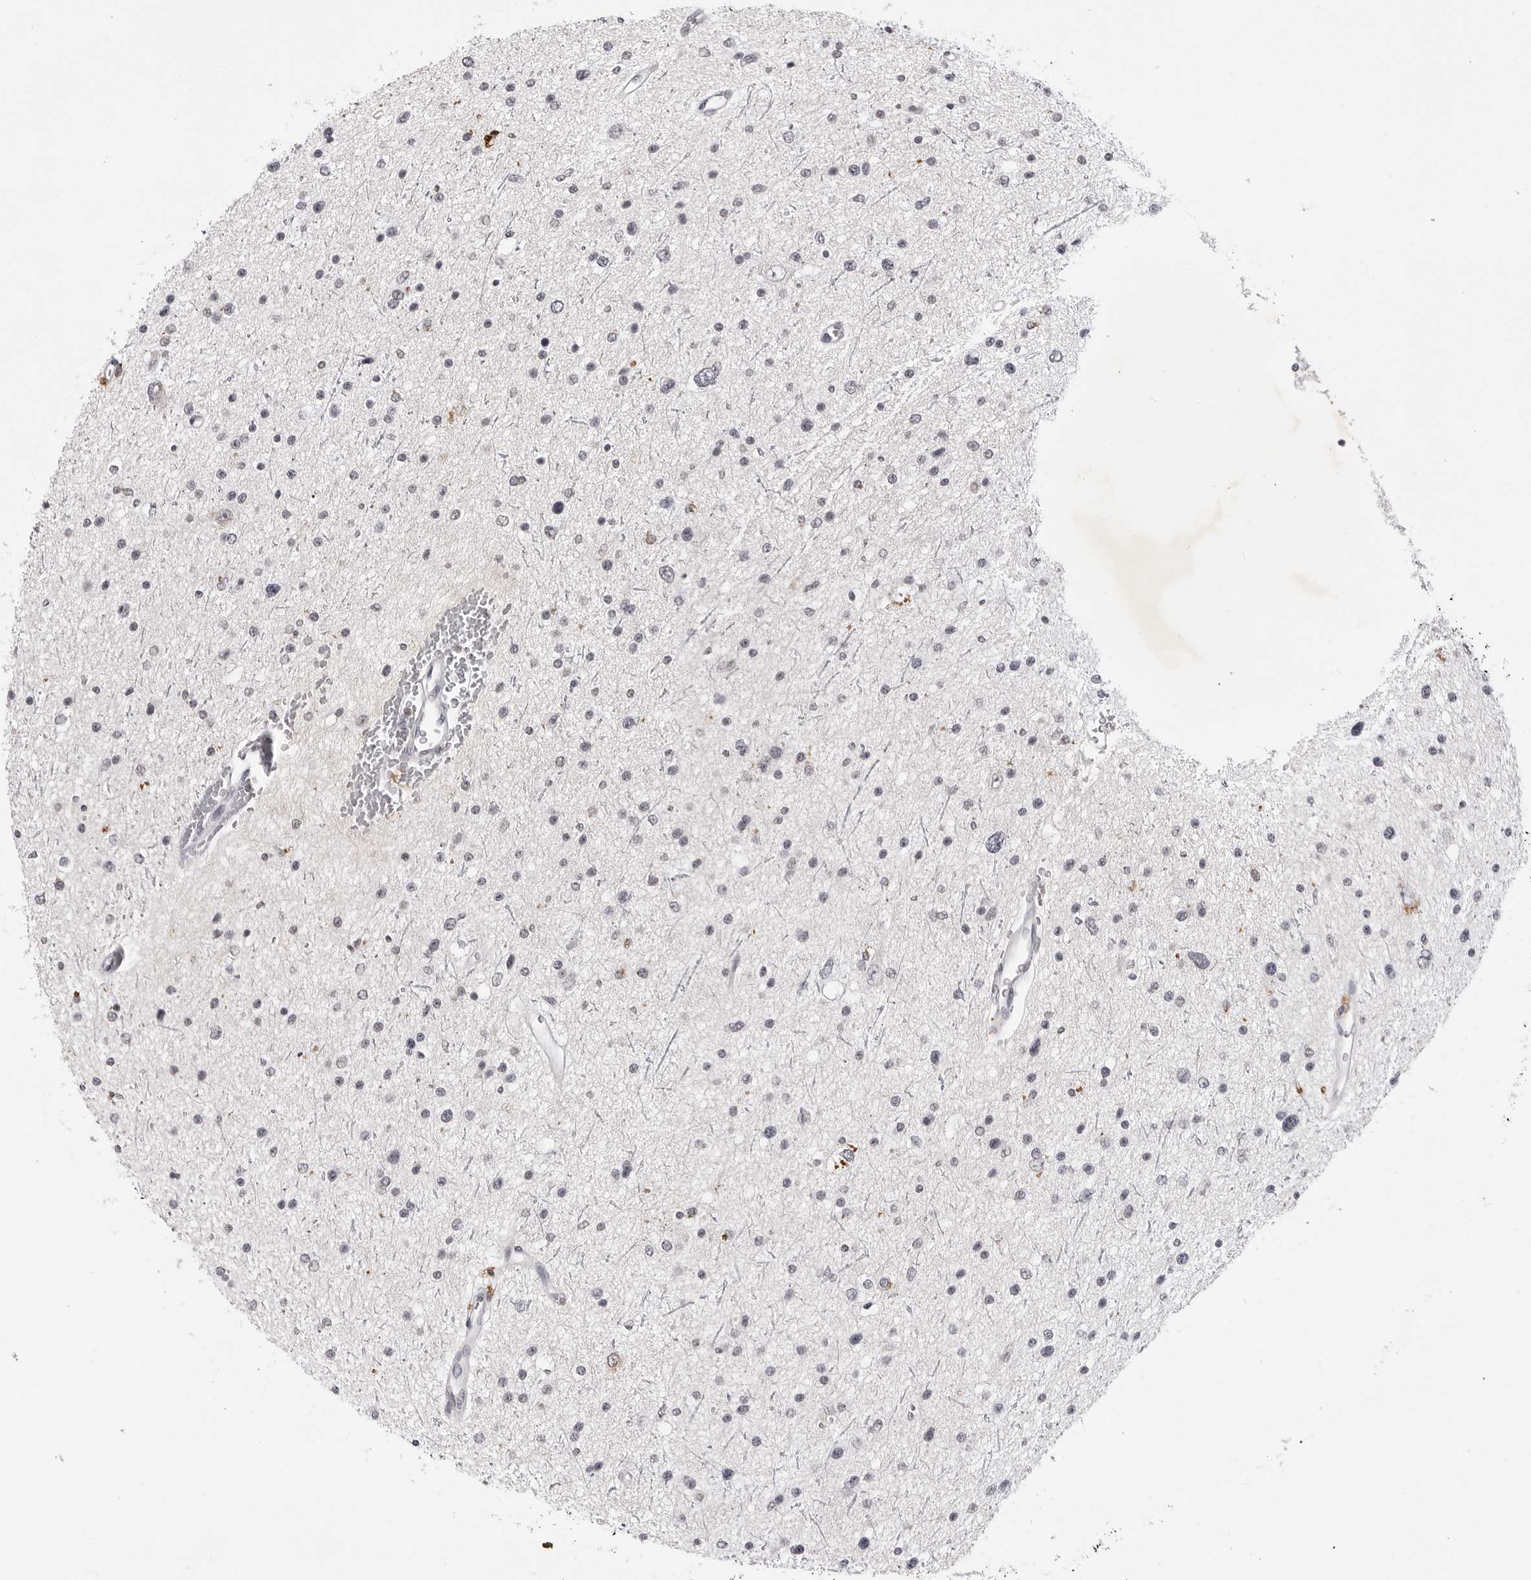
{"staining": {"intensity": "negative", "quantity": "none", "location": "none"}, "tissue": "glioma", "cell_type": "Tumor cells", "image_type": "cancer", "snomed": [{"axis": "morphology", "description": "Glioma, malignant, Low grade"}, {"axis": "topography", "description": "Brain"}], "caption": "The immunohistochemistry (IHC) histopathology image has no significant positivity in tumor cells of glioma tissue.", "gene": "RRM1", "patient": {"sex": "female", "age": 37}}